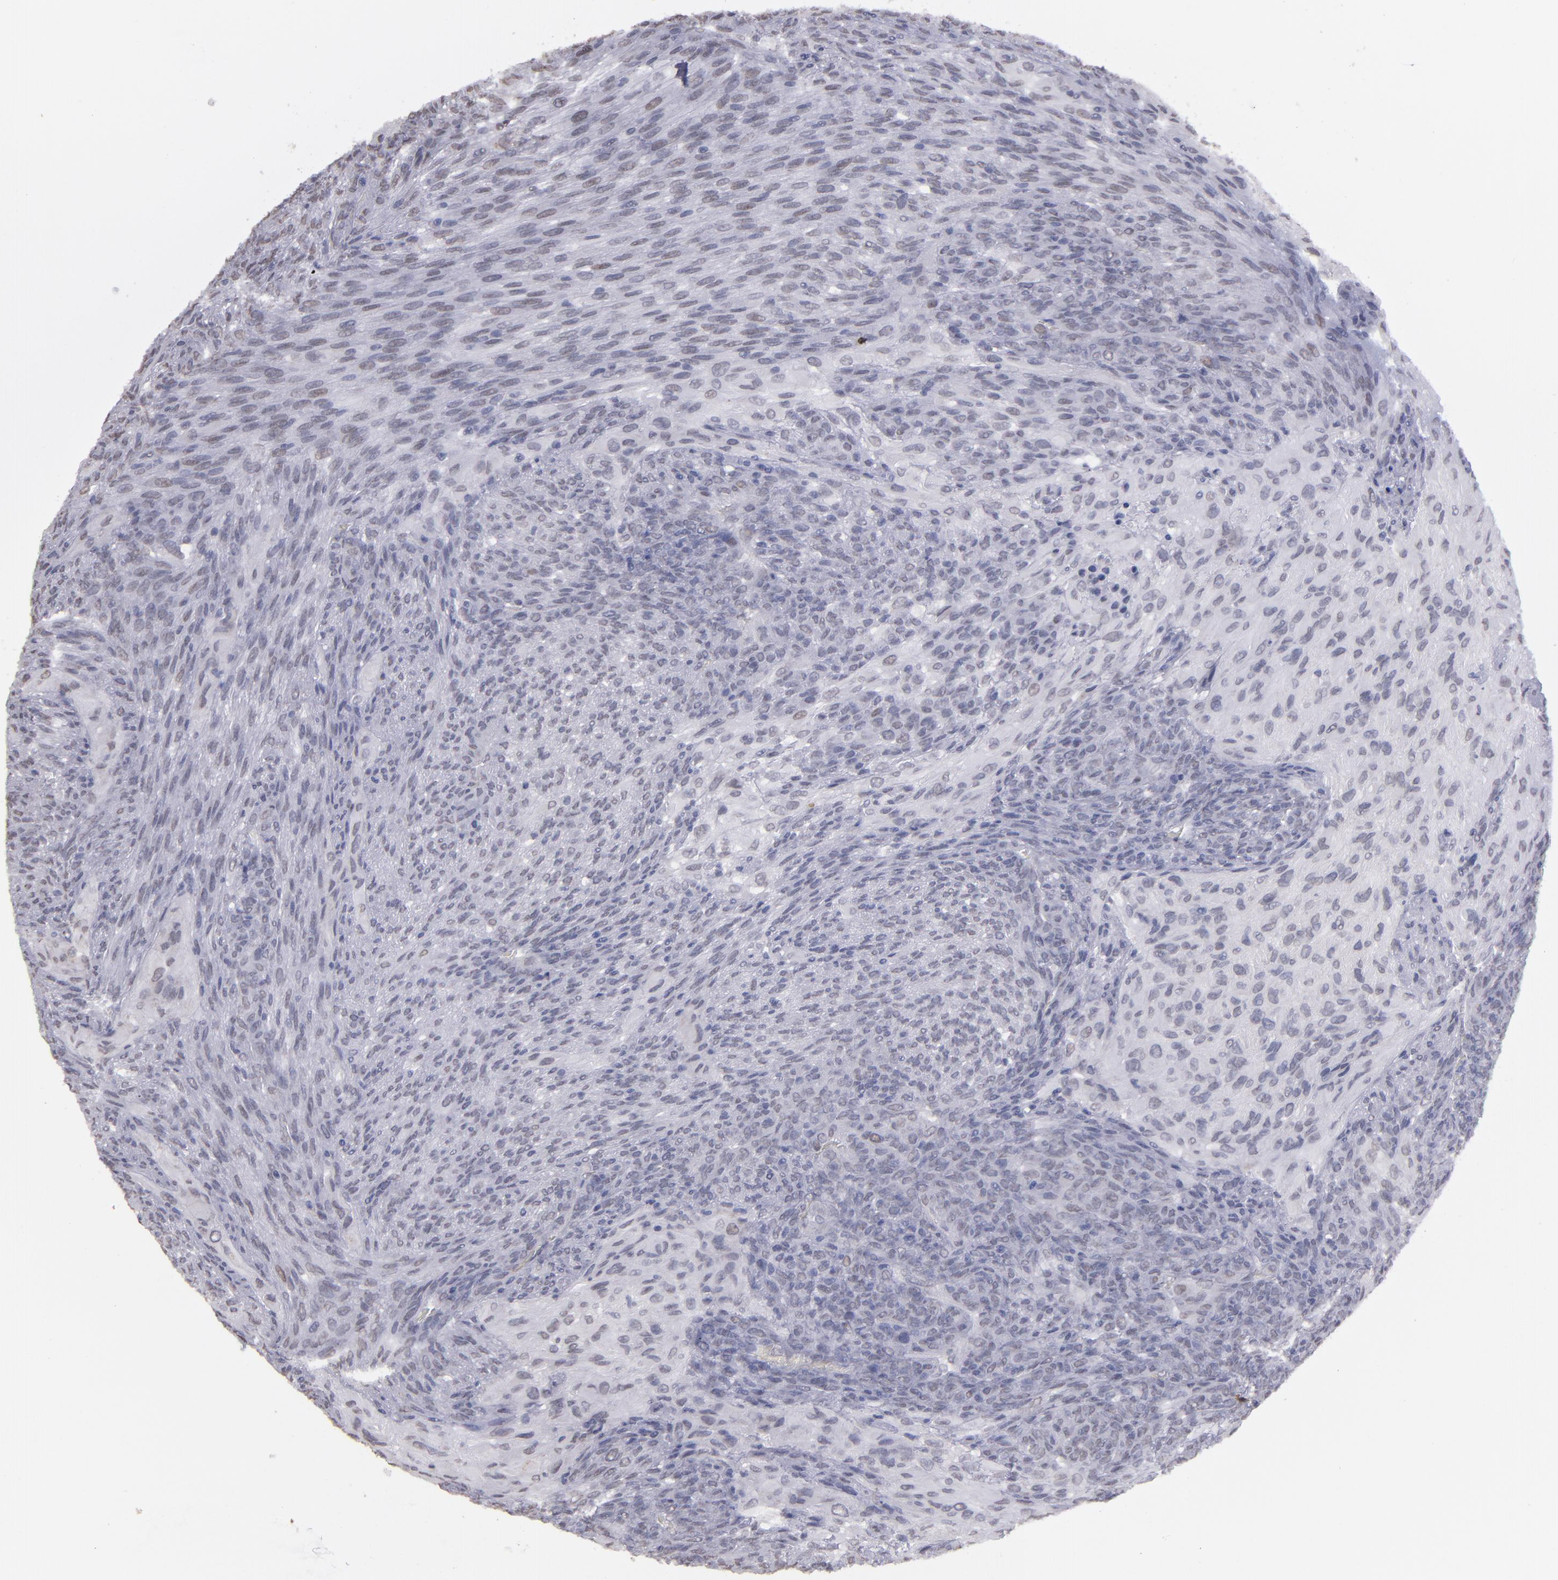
{"staining": {"intensity": "moderate", "quantity": "25%-75%", "location": "nuclear"}, "tissue": "glioma", "cell_type": "Tumor cells", "image_type": "cancer", "snomed": [{"axis": "morphology", "description": "Glioma, malignant, High grade"}, {"axis": "topography", "description": "Cerebral cortex"}], "caption": "Immunohistochemistry (IHC) (DAB (3,3'-diaminobenzidine)) staining of human high-grade glioma (malignant) demonstrates moderate nuclear protein staining in approximately 25%-75% of tumor cells.", "gene": "IRF4", "patient": {"sex": "female", "age": 55}}